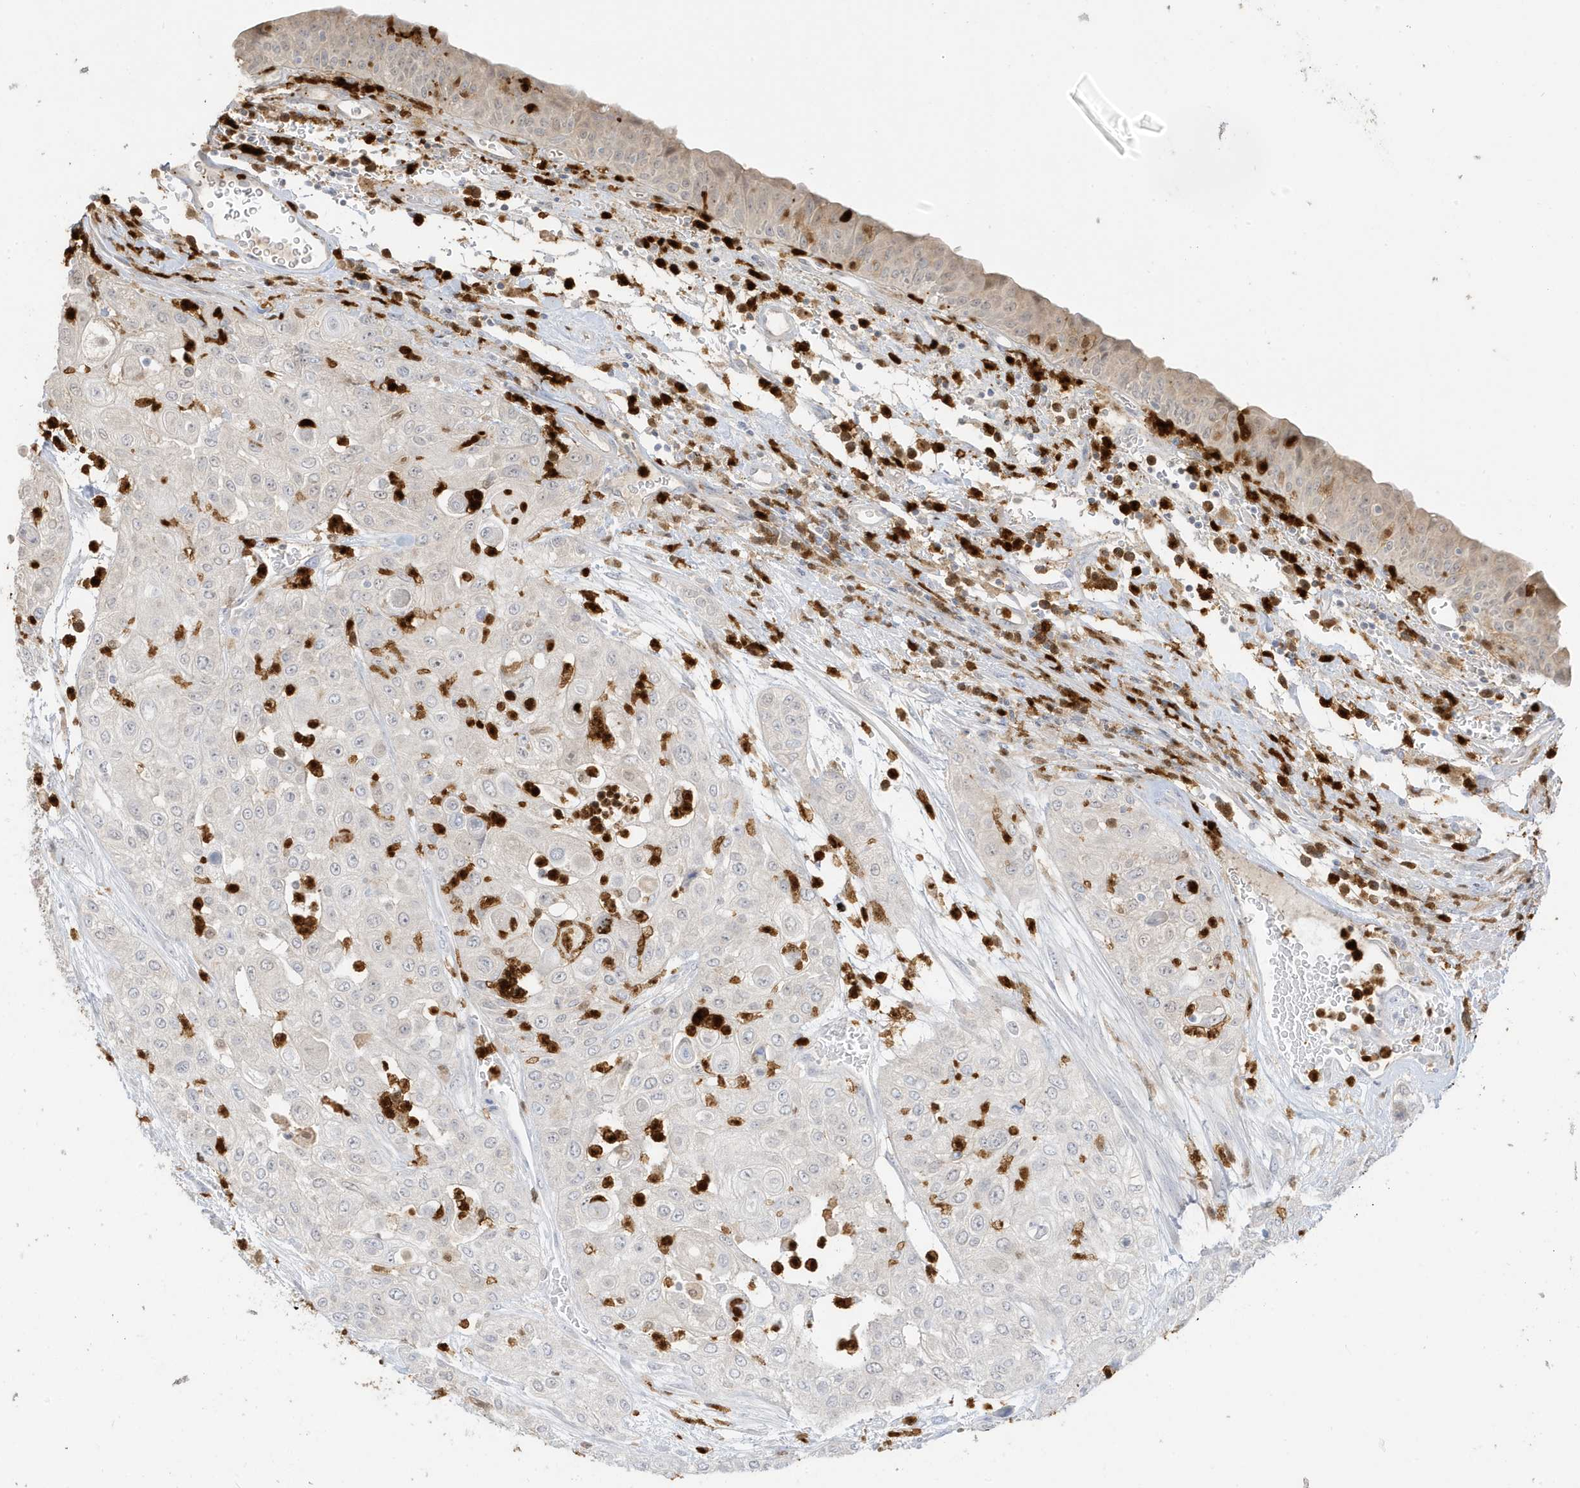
{"staining": {"intensity": "negative", "quantity": "none", "location": "none"}, "tissue": "urothelial cancer", "cell_type": "Tumor cells", "image_type": "cancer", "snomed": [{"axis": "morphology", "description": "Urothelial carcinoma, High grade"}, {"axis": "topography", "description": "Urinary bladder"}], "caption": "The IHC micrograph has no significant expression in tumor cells of urothelial cancer tissue. (IHC, brightfield microscopy, high magnification).", "gene": "GCA", "patient": {"sex": "female", "age": 79}}